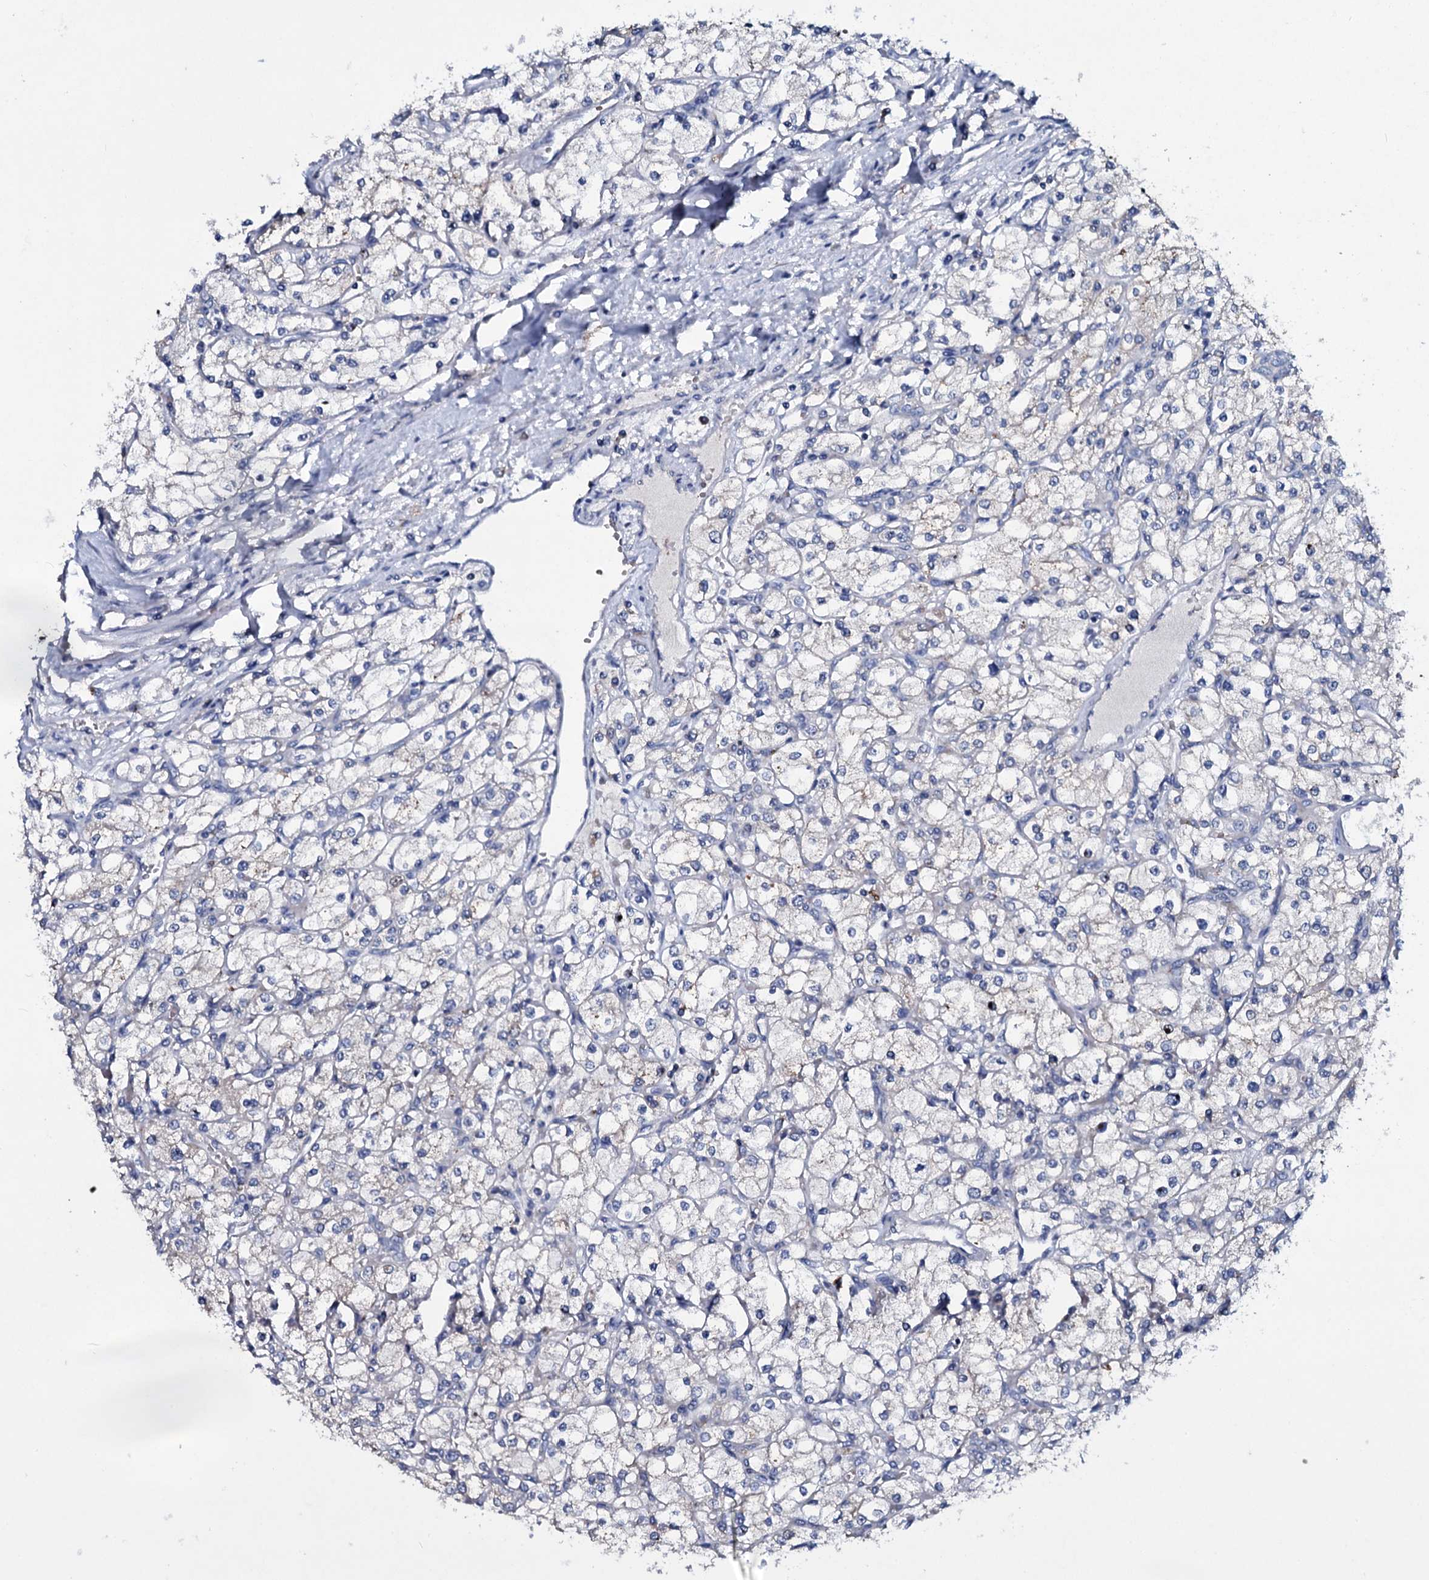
{"staining": {"intensity": "negative", "quantity": "none", "location": "none"}, "tissue": "renal cancer", "cell_type": "Tumor cells", "image_type": "cancer", "snomed": [{"axis": "morphology", "description": "Adenocarcinoma, NOS"}, {"axis": "topography", "description": "Kidney"}], "caption": "Immunohistochemistry of renal adenocarcinoma exhibits no staining in tumor cells. Nuclei are stained in blue.", "gene": "TPGS2", "patient": {"sex": "male", "age": 80}}